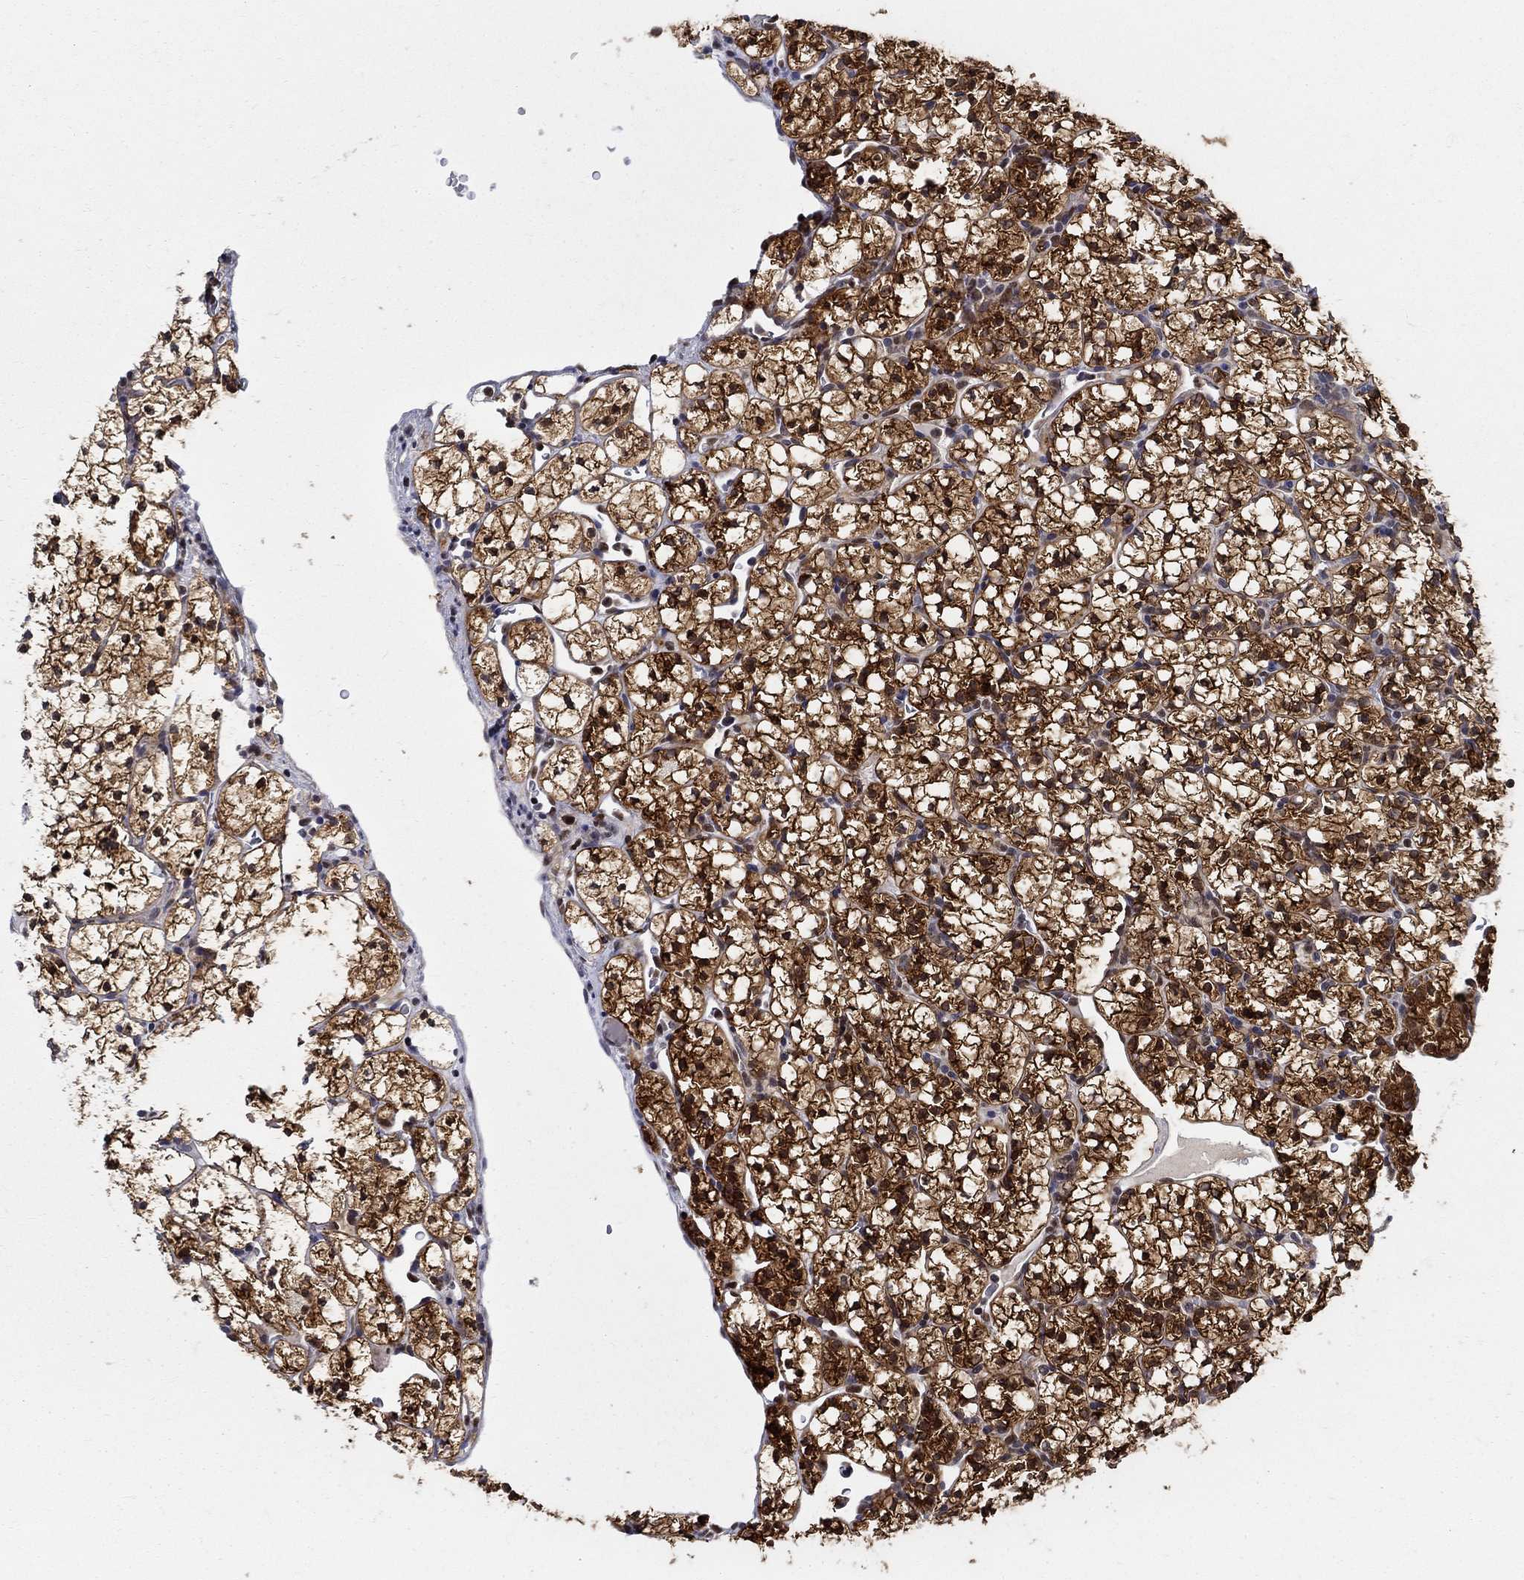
{"staining": {"intensity": "strong", "quantity": ">75%", "location": "cytoplasmic/membranous"}, "tissue": "renal cancer", "cell_type": "Tumor cells", "image_type": "cancer", "snomed": [{"axis": "morphology", "description": "Adenocarcinoma, NOS"}, {"axis": "topography", "description": "Kidney"}], "caption": "Immunohistochemical staining of adenocarcinoma (renal) exhibits strong cytoplasmic/membranous protein positivity in approximately >75% of tumor cells.", "gene": "ZNF594", "patient": {"sex": "female", "age": 89}}